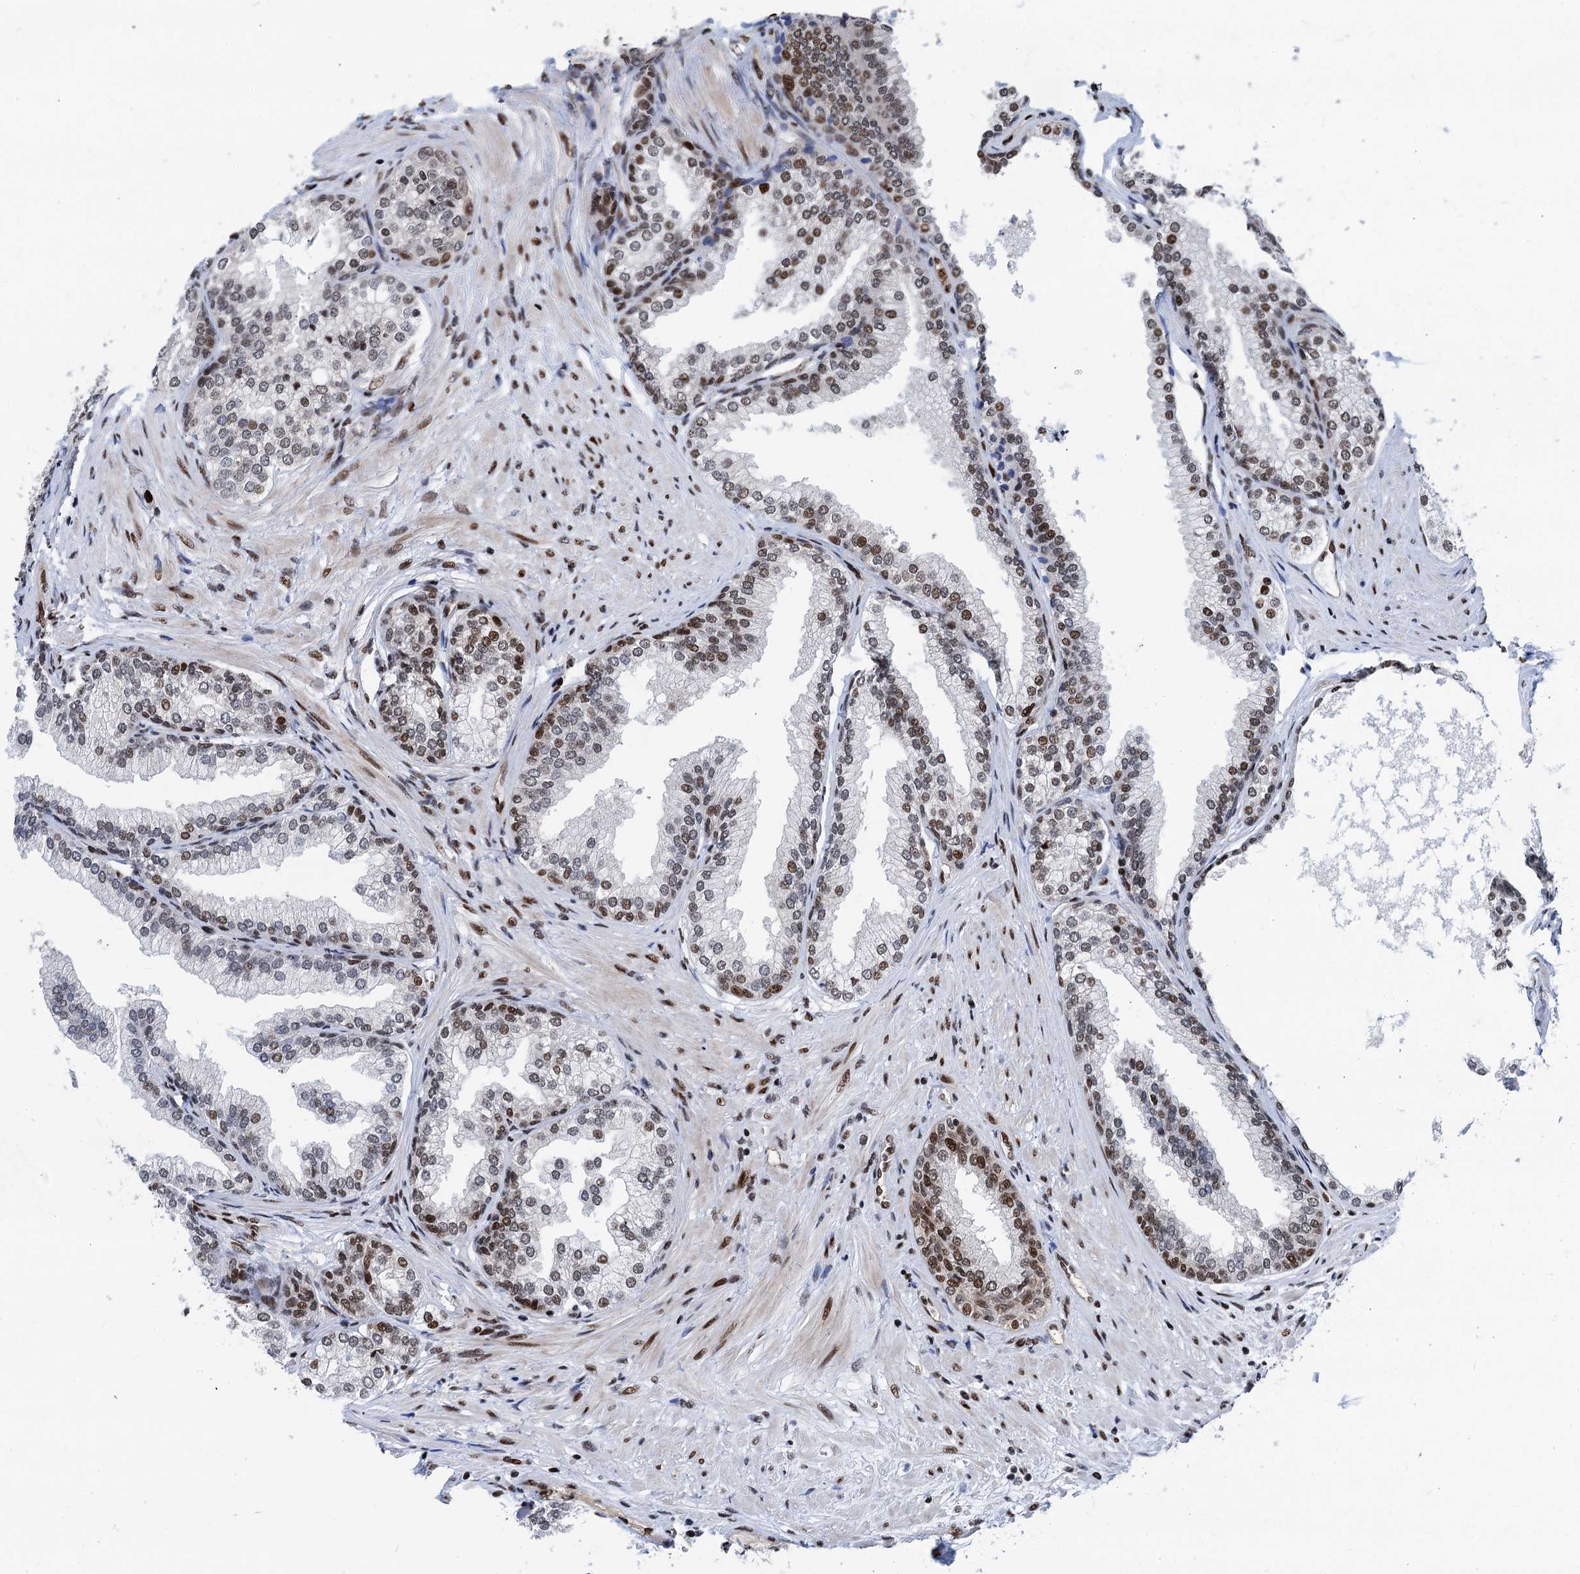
{"staining": {"intensity": "moderate", "quantity": ">75%", "location": "nuclear"}, "tissue": "prostate", "cell_type": "Glandular cells", "image_type": "normal", "snomed": [{"axis": "morphology", "description": "Normal tissue, NOS"}, {"axis": "topography", "description": "Prostate"}], "caption": "Protein expression analysis of benign prostate exhibits moderate nuclear staining in about >75% of glandular cells.", "gene": "PPP4R1", "patient": {"sex": "male", "age": 76}}